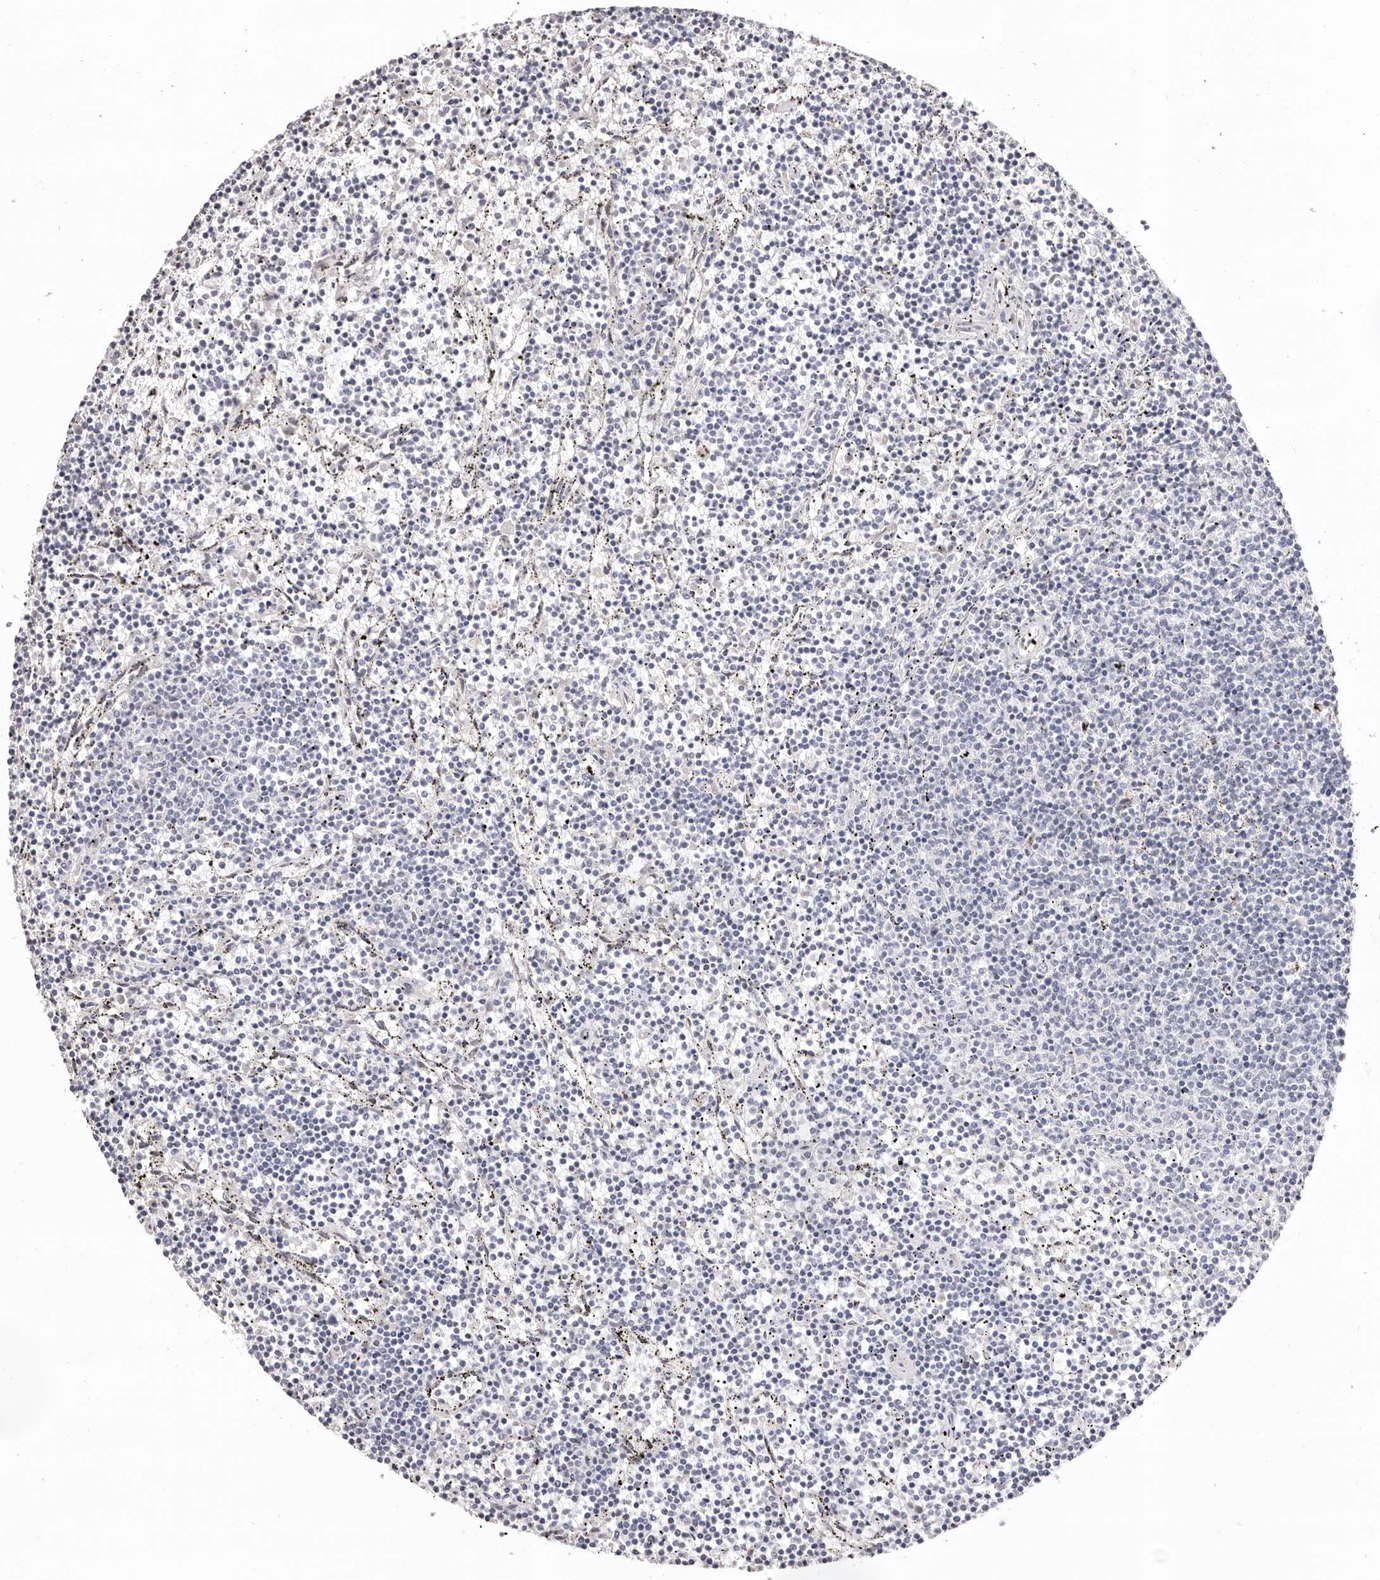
{"staining": {"intensity": "negative", "quantity": "none", "location": "none"}, "tissue": "lymphoma", "cell_type": "Tumor cells", "image_type": "cancer", "snomed": [{"axis": "morphology", "description": "Malignant lymphoma, non-Hodgkin's type, Low grade"}, {"axis": "topography", "description": "Spleen"}], "caption": "Immunohistochemistry (IHC) micrograph of human low-grade malignant lymphoma, non-Hodgkin's type stained for a protein (brown), which reveals no expression in tumor cells. Nuclei are stained in blue.", "gene": "PCDHB6", "patient": {"sex": "female", "age": 50}}